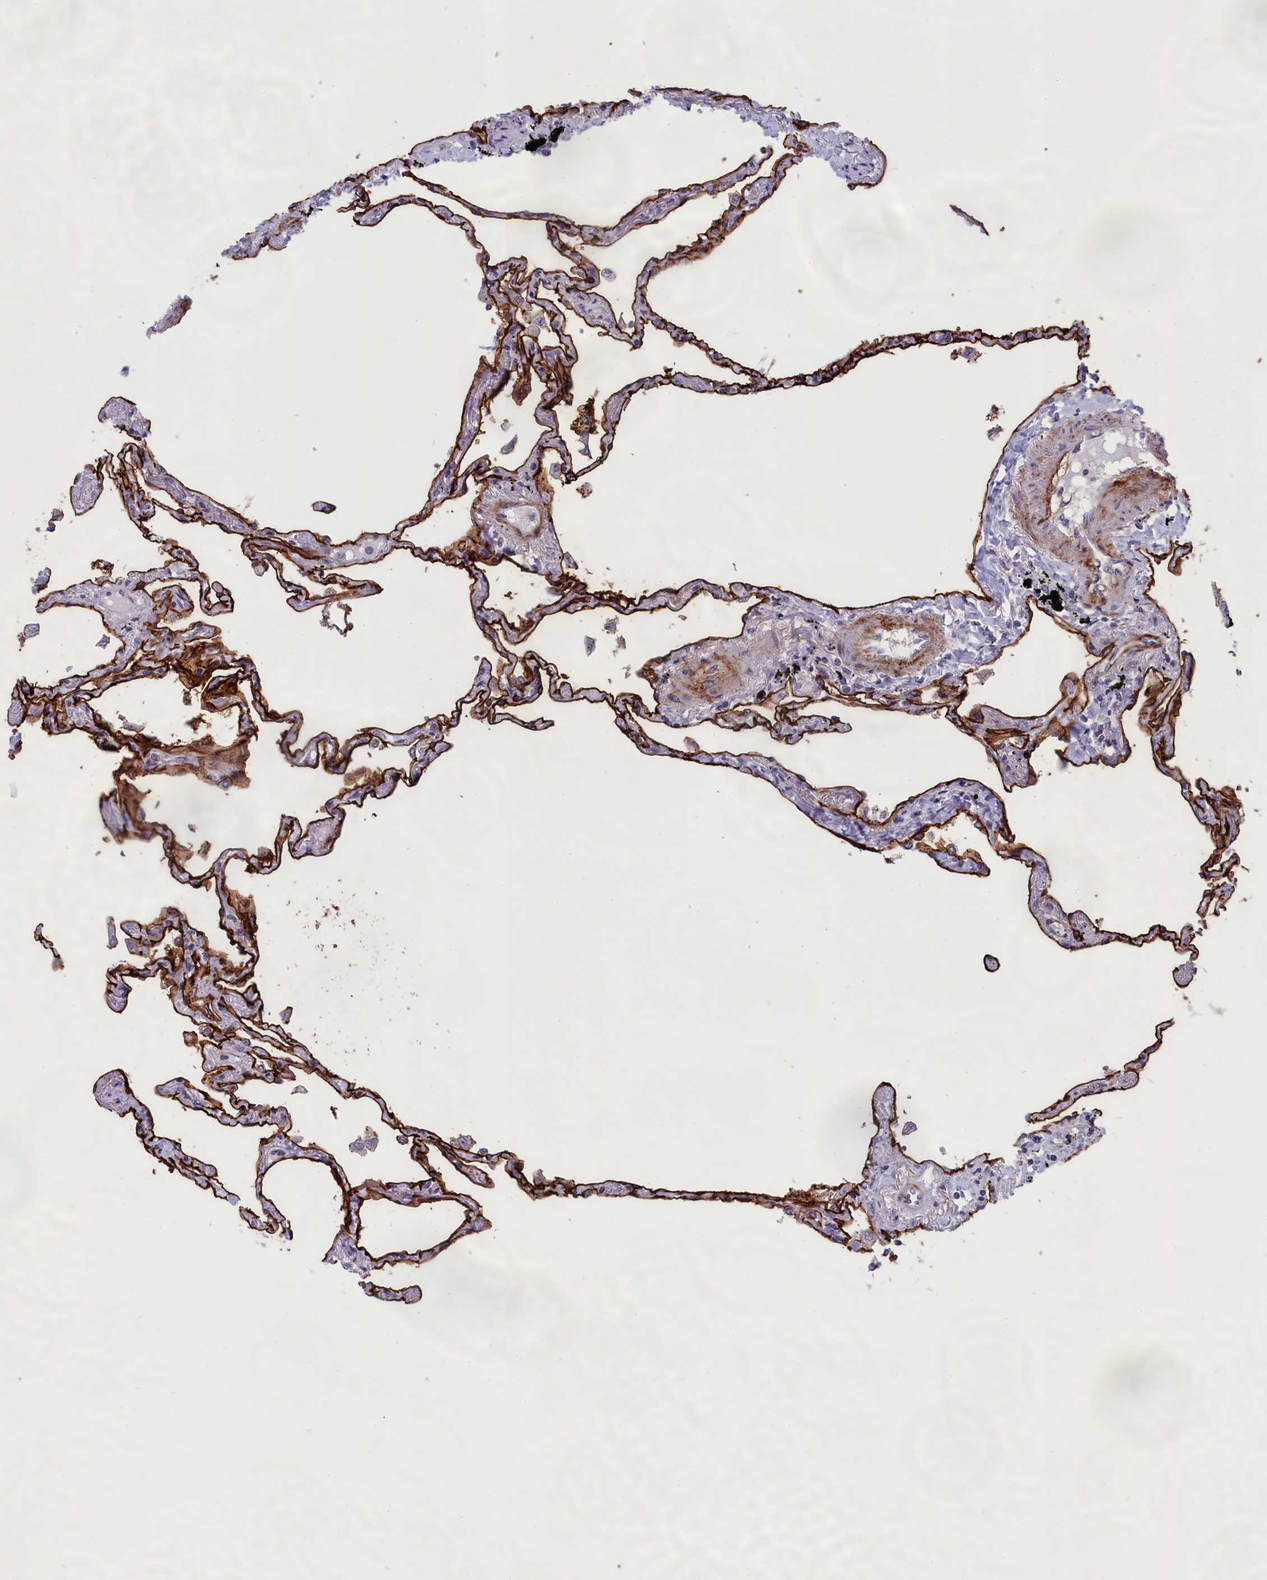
{"staining": {"intensity": "strong", "quantity": ">75%", "location": "cytoplasmic/membranous"}, "tissue": "lung", "cell_type": "Alveolar cells", "image_type": "normal", "snomed": [{"axis": "morphology", "description": "Normal tissue, NOS"}, {"axis": "topography", "description": "Lung"}], "caption": "Protein expression analysis of normal human lung reveals strong cytoplasmic/membranous staining in approximately >75% of alveolar cells. The staining was performed using DAB (3,3'-diaminobenzidine), with brown indicating positive protein expression. Nuclei are stained blue with hematoxylin.", "gene": "PPAN", "patient": {"sex": "female", "age": 67}}